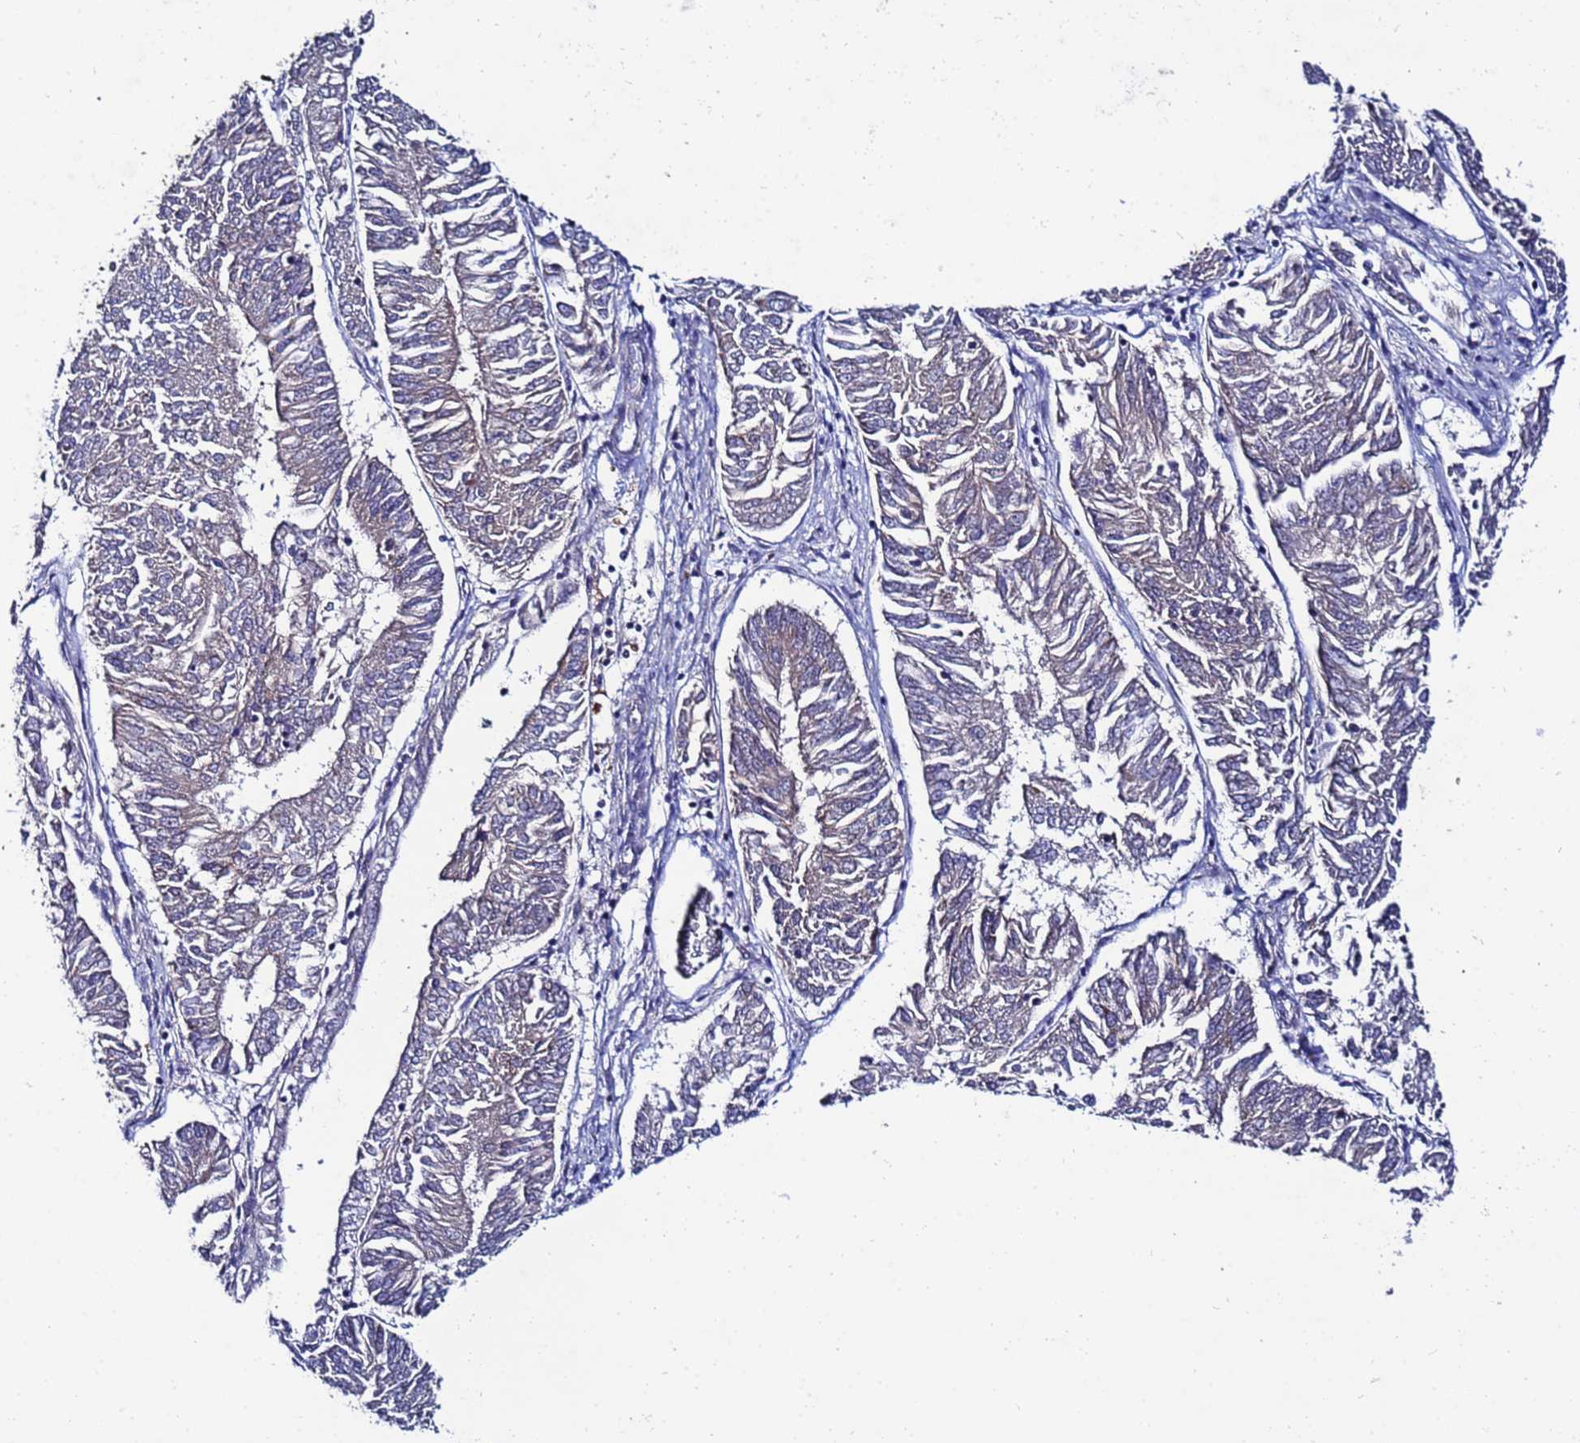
{"staining": {"intensity": "weak", "quantity": "25%-75%", "location": "cytoplasmic/membranous"}, "tissue": "endometrial cancer", "cell_type": "Tumor cells", "image_type": "cancer", "snomed": [{"axis": "morphology", "description": "Adenocarcinoma, NOS"}, {"axis": "topography", "description": "Endometrium"}], "caption": "Immunohistochemical staining of endometrial adenocarcinoma reveals low levels of weak cytoplasmic/membranous protein expression in approximately 25%-75% of tumor cells. (Stains: DAB in brown, nuclei in blue, Microscopy: brightfield microscopy at high magnification).", "gene": "FAHD2A", "patient": {"sex": "female", "age": 58}}